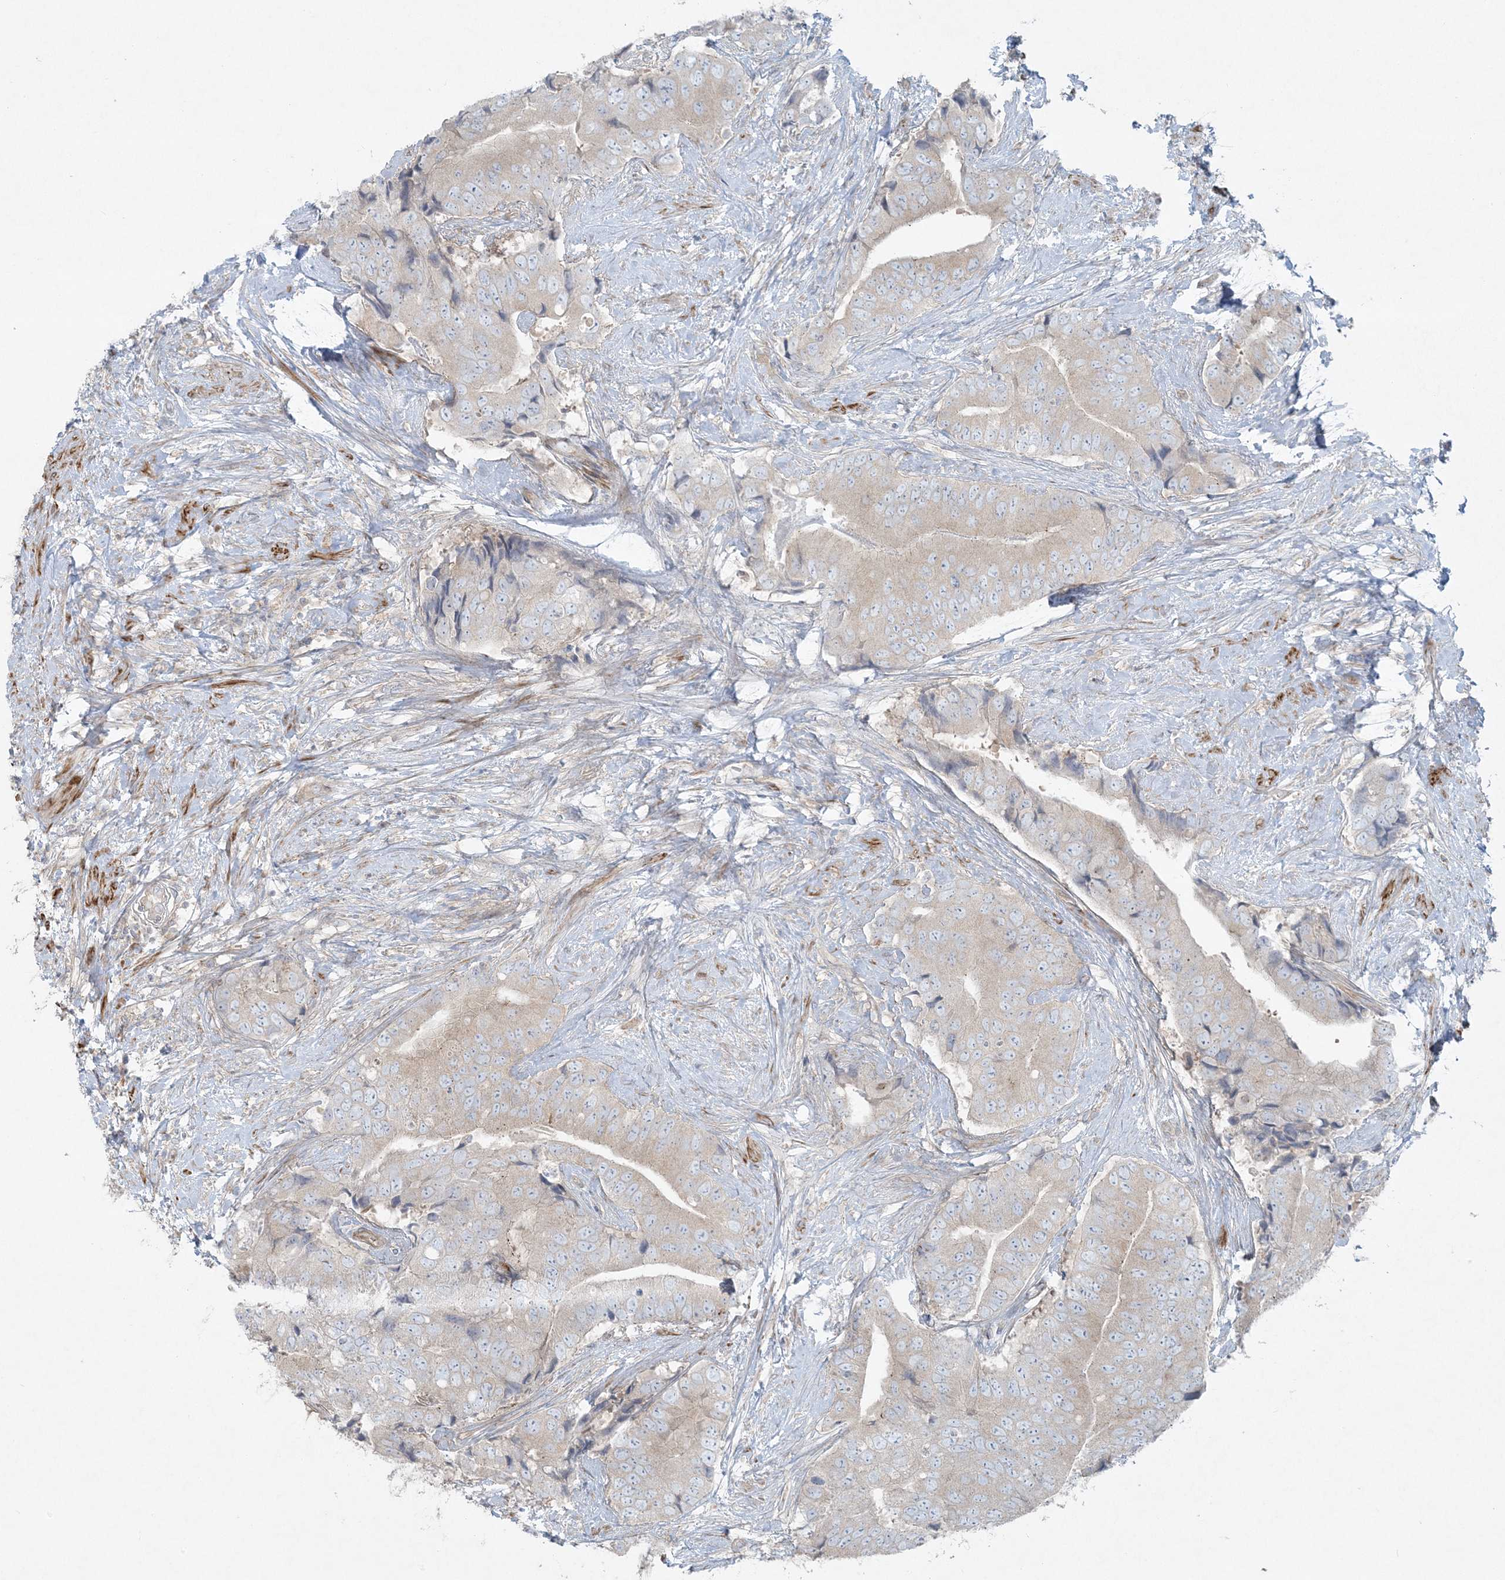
{"staining": {"intensity": "weak", "quantity": ">75%", "location": "cytoplasmic/membranous"}, "tissue": "prostate cancer", "cell_type": "Tumor cells", "image_type": "cancer", "snomed": [{"axis": "morphology", "description": "Adenocarcinoma, High grade"}, {"axis": "topography", "description": "Prostate"}], "caption": "This photomicrograph reveals prostate cancer (adenocarcinoma (high-grade)) stained with IHC to label a protein in brown. The cytoplasmic/membranous of tumor cells show weak positivity for the protein. Nuclei are counter-stained blue.", "gene": "PIK3R4", "patient": {"sex": "male", "age": 70}}